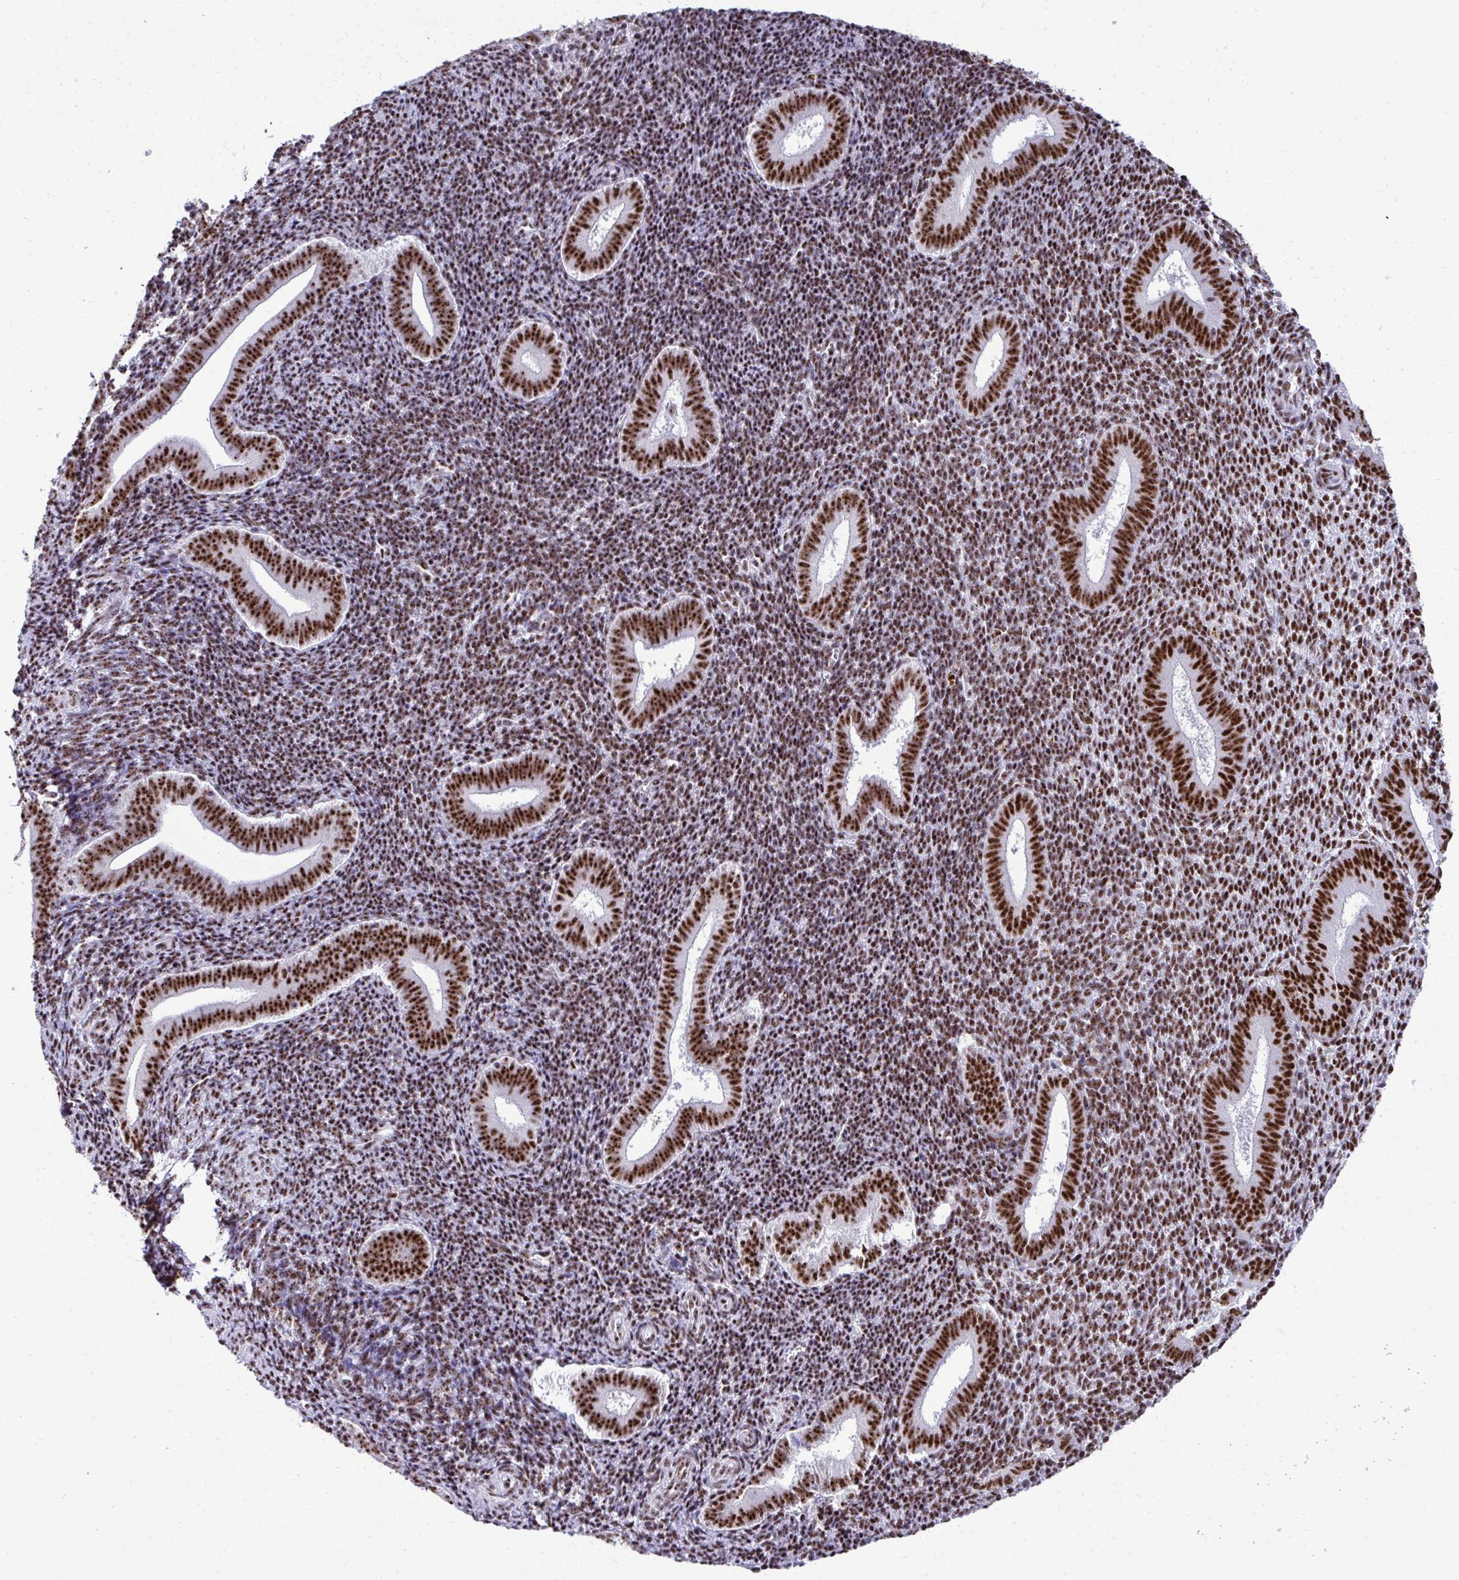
{"staining": {"intensity": "strong", "quantity": "25%-75%", "location": "nuclear"}, "tissue": "endometrium", "cell_type": "Cells in endometrial stroma", "image_type": "normal", "snomed": [{"axis": "morphology", "description": "Normal tissue, NOS"}, {"axis": "topography", "description": "Endometrium"}], "caption": "Protein analysis of normal endometrium reveals strong nuclear staining in about 25%-75% of cells in endometrial stroma.", "gene": "PELP1", "patient": {"sex": "female", "age": 25}}